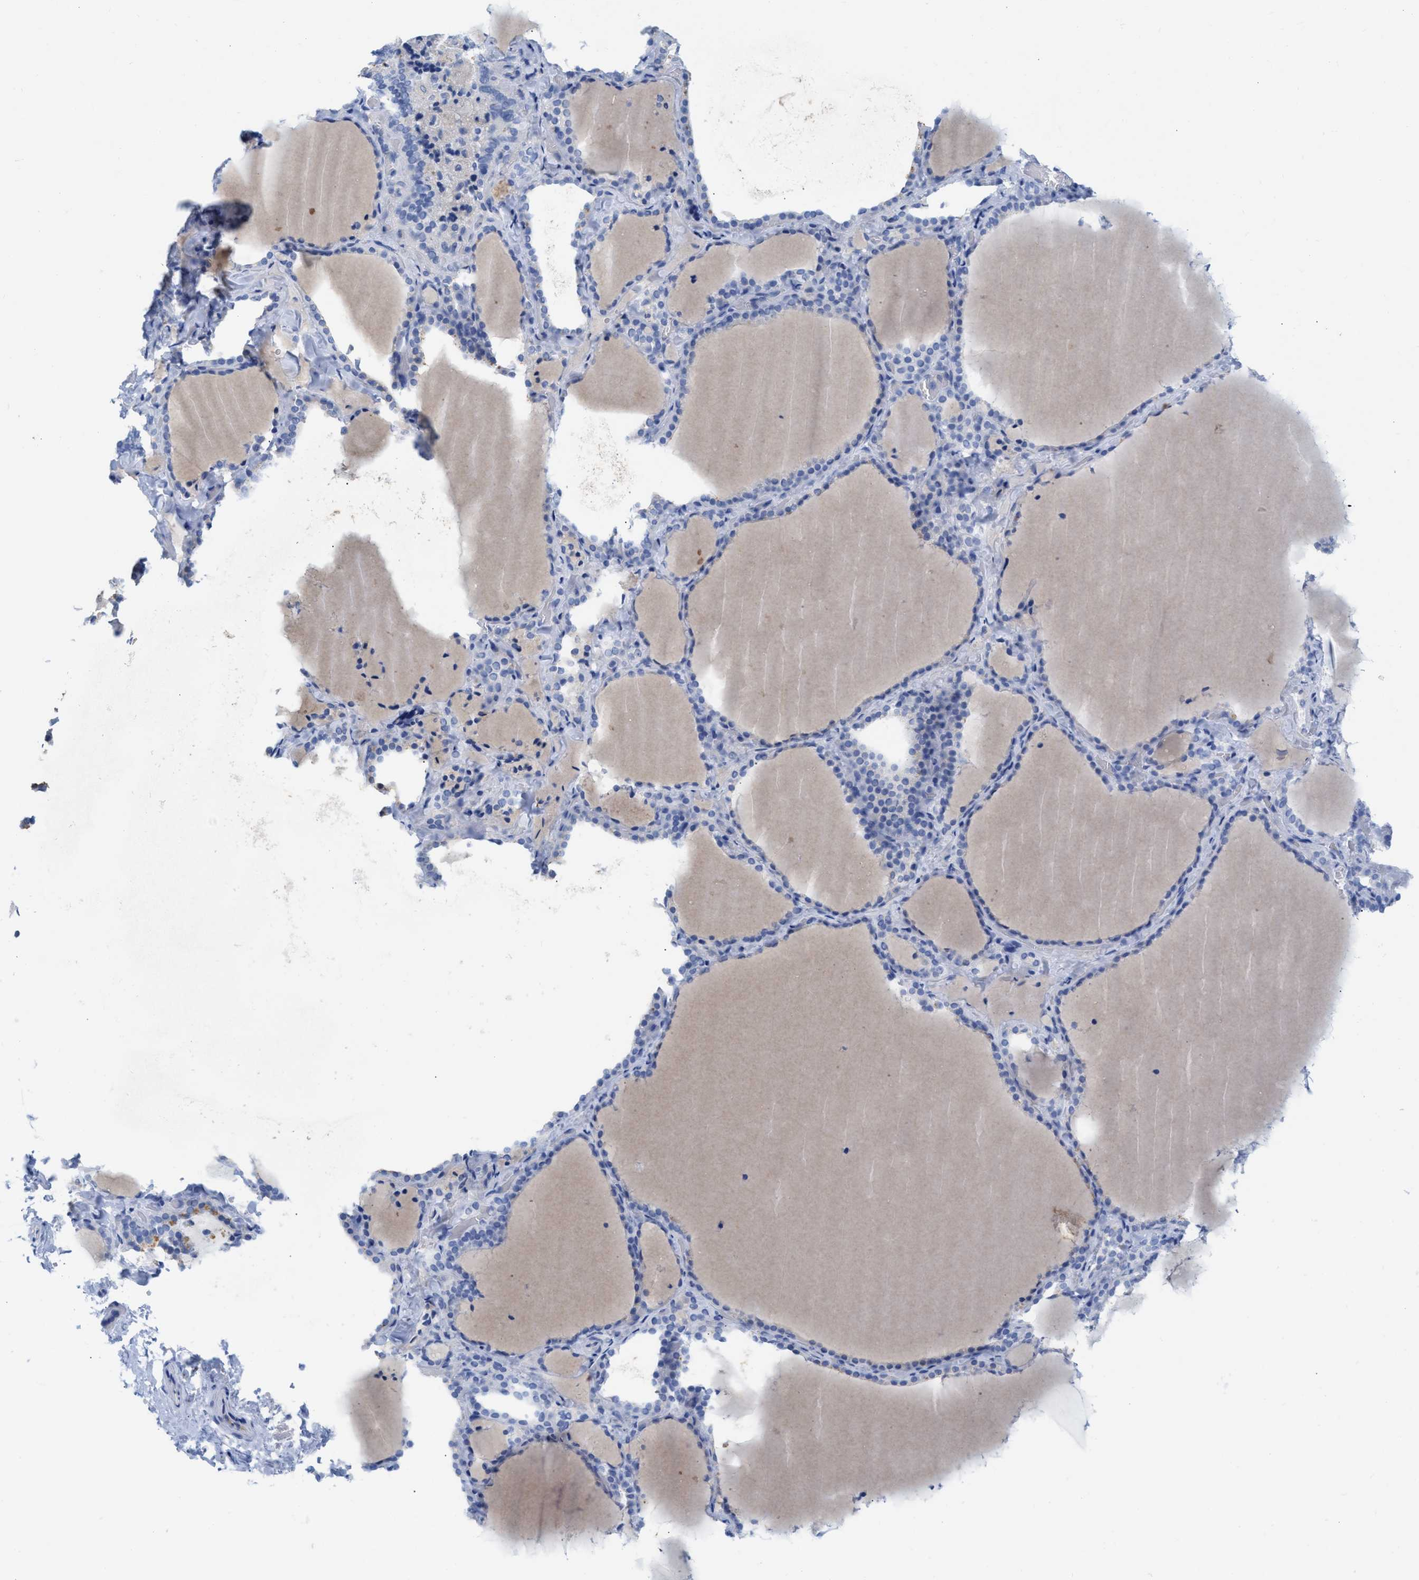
{"staining": {"intensity": "negative", "quantity": "none", "location": "none"}, "tissue": "thyroid gland", "cell_type": "Glandular cells", "image_type": "normal", "snomed": [{"axis": "morphology", "description": "Normal tissue, NOS"}, {"axis": "topography", "description": "Thyroid gland"}], "caption": "Immunohistochemistry (IHC) photomicrograph of benign thyroid gland: thyroid gland stained with DAB shows no significant protein positivity in glandular cells. Nuclei are stained in blue.", "gene": "ANKFN1", "patient": {"sex": "female", "age": 22}}